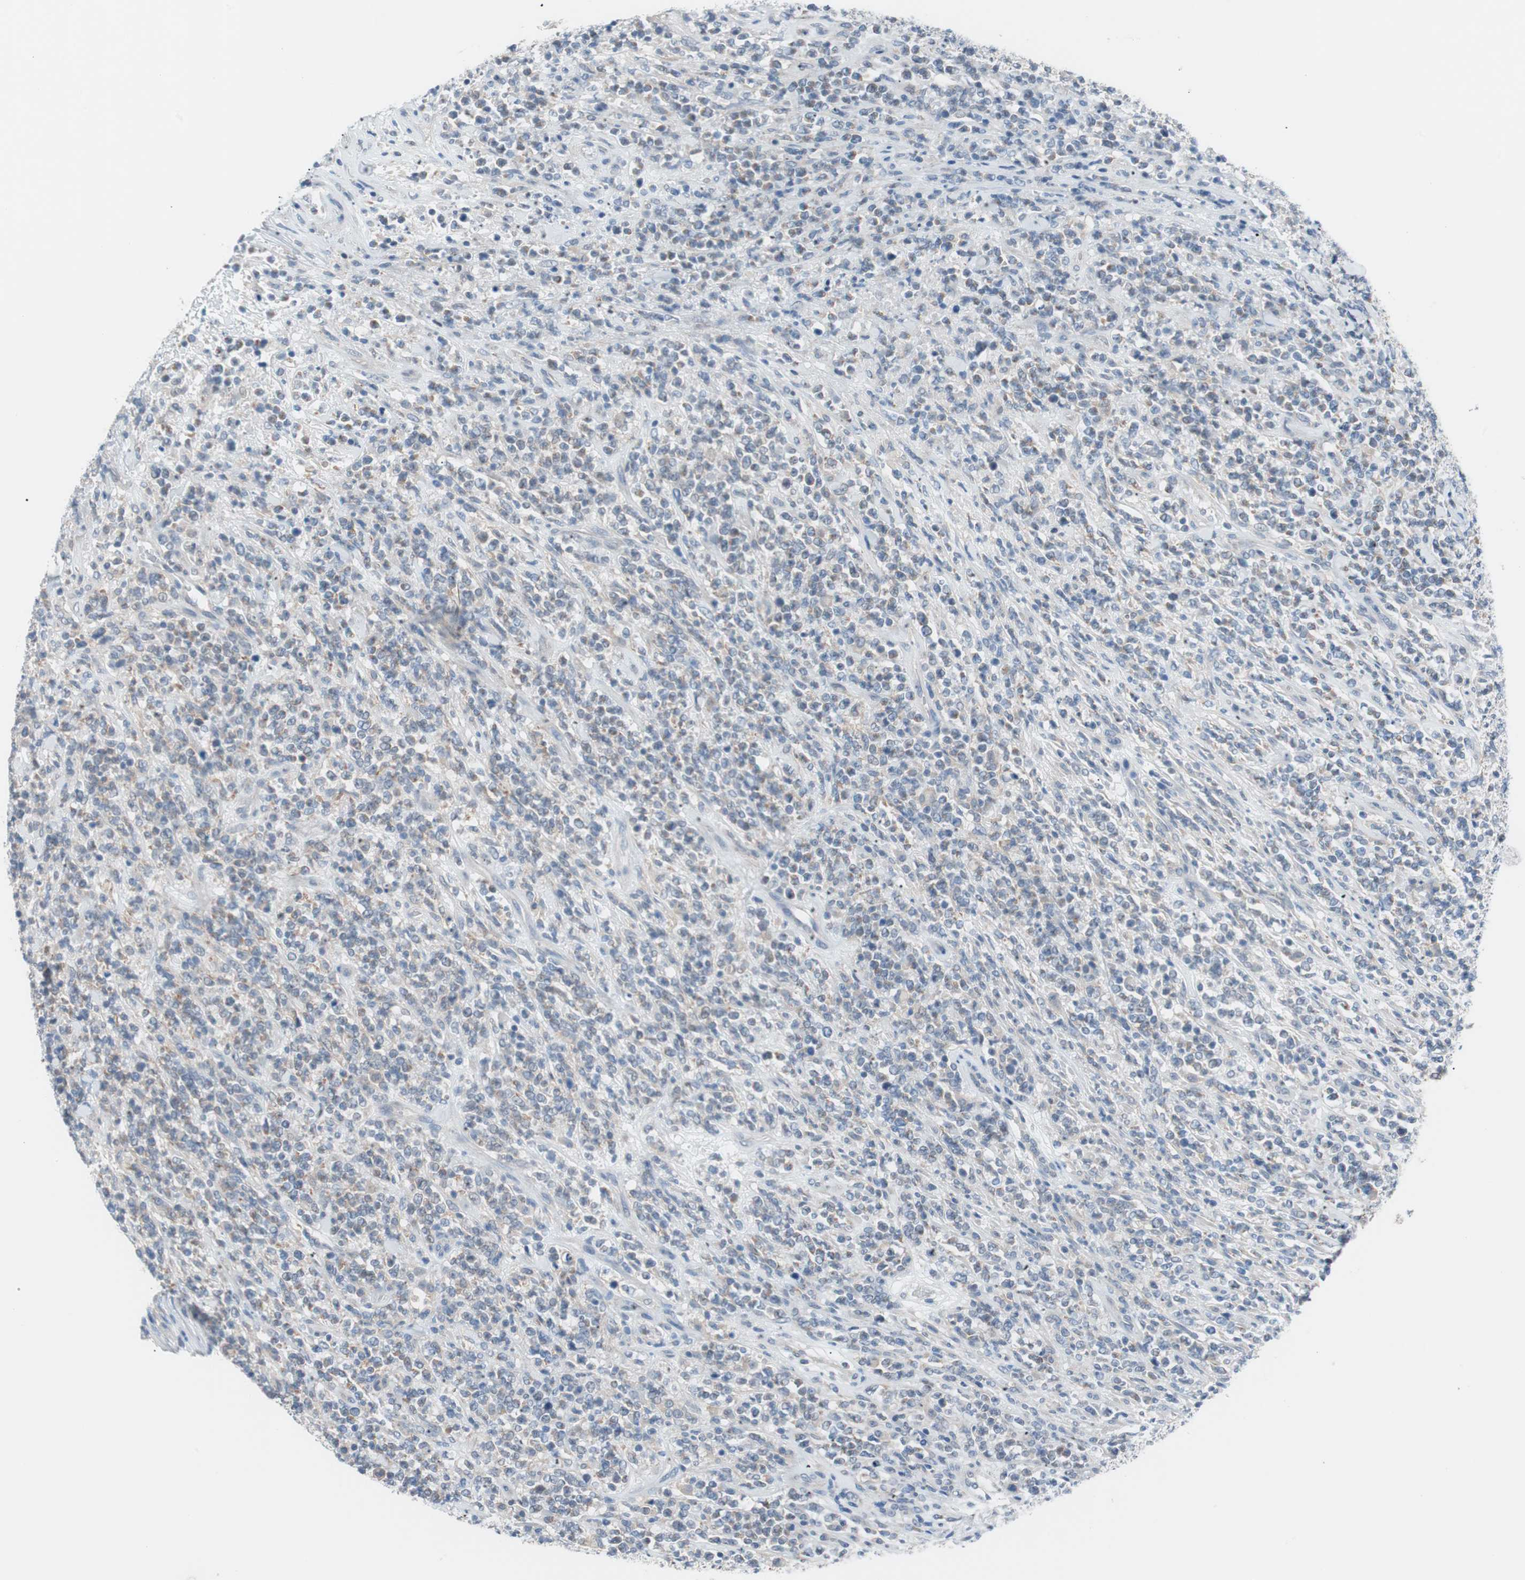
{"staining": {"intensity": "weak", "quantity": "25%-75%", "location": "cytoplasmic/membranous"}, "tissue": "lymphoma", "cell_type": "Tumor cells", "image_type": "cancer", "snomed": [{"axis": "morphology", "description": "Malignant lymphoma, non-Hodgkin's type, High grade"}, {"axis": "topography", "description": "Soft tissue"}], "caption": "Human malignant lymphoma, non-Hodgkin's type (high-grade) stained with a protein marker demonstrates weak staining in tumor cells.", "gene": "VIL1", "patient": {"sex": "male", "age": 18}}